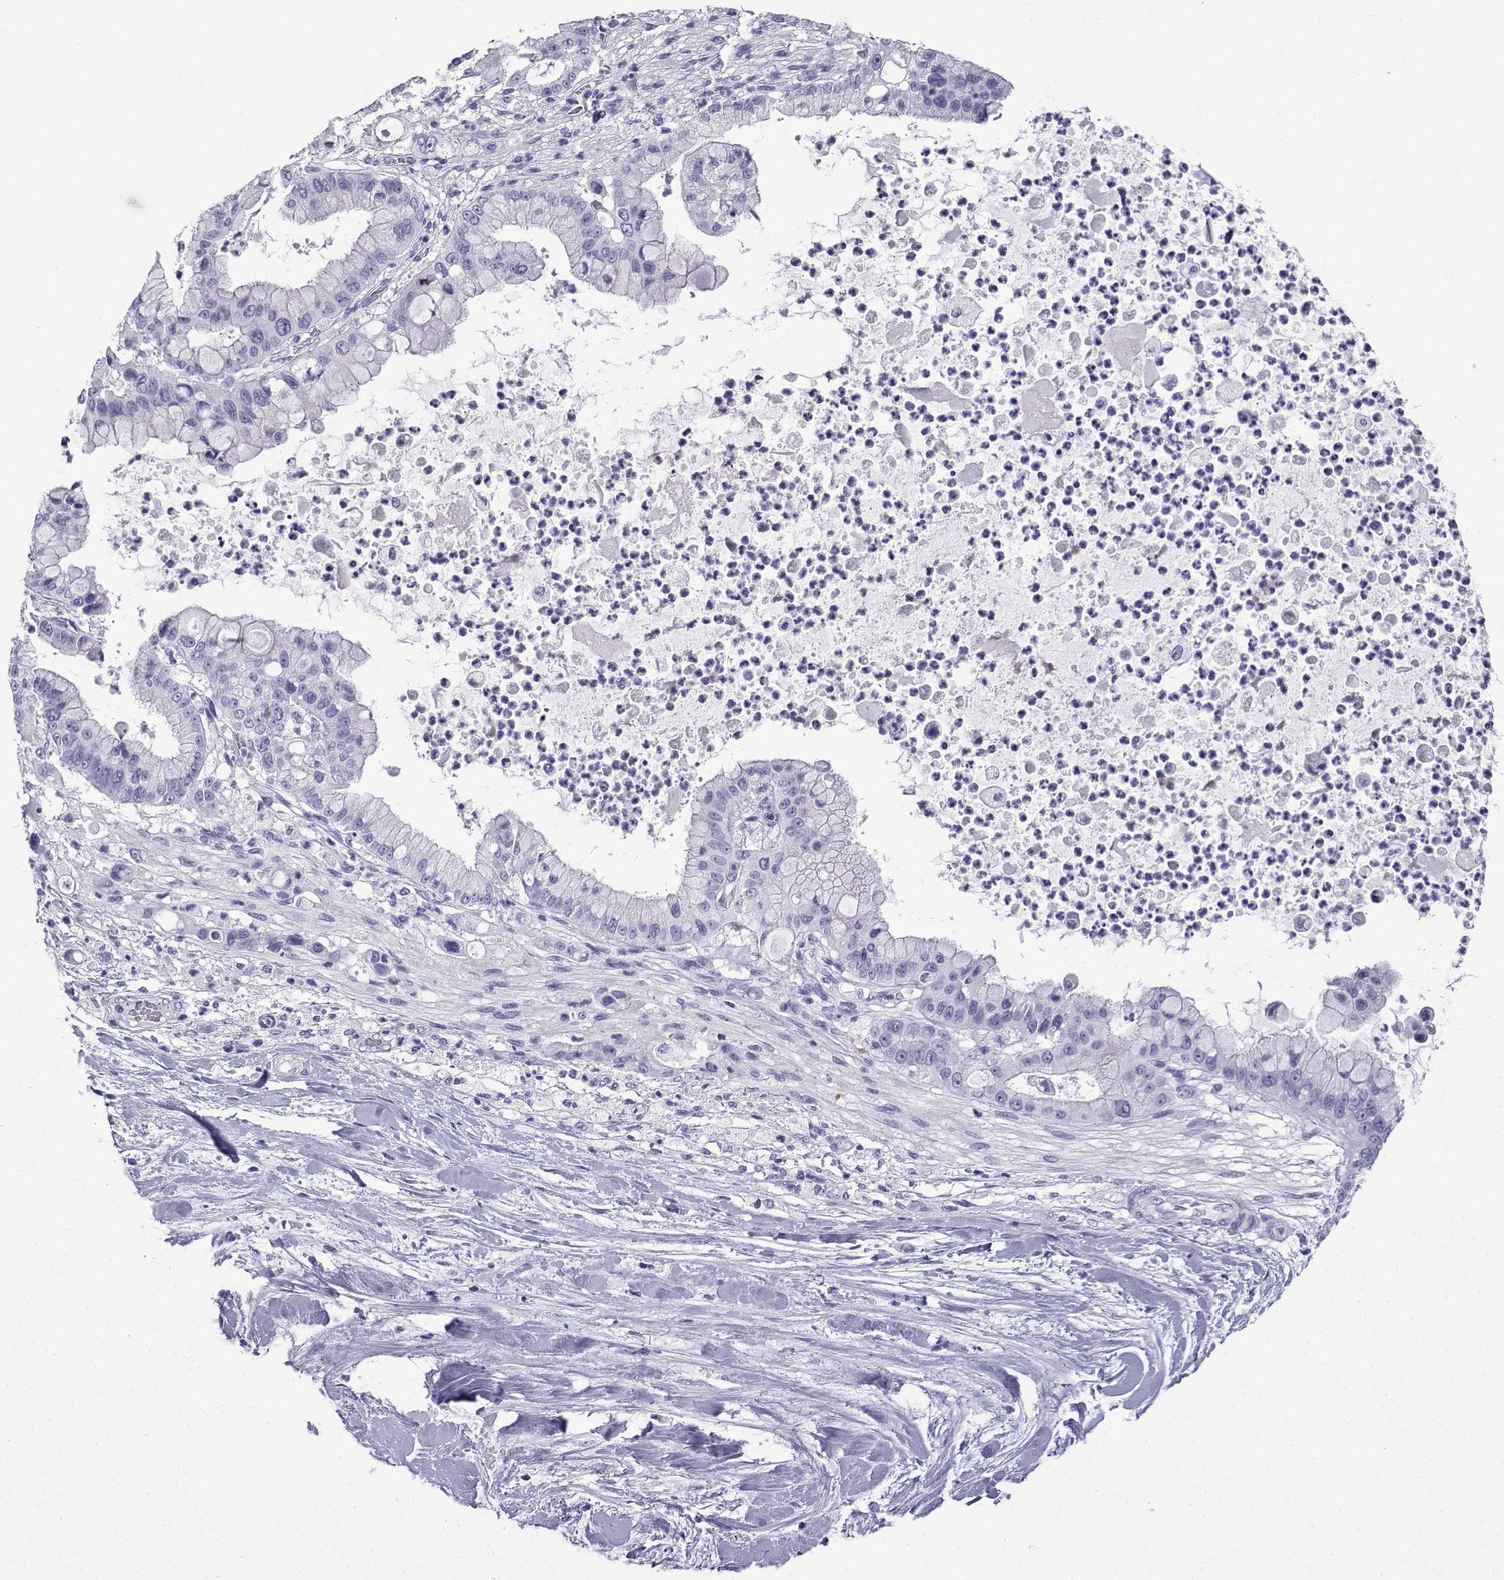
{"staining": {"intensity": "negative", "quantity": "none", "location": "none"}, "tissue": "liver cancer", "cell_type": "Tumor cells", "image_type": "cancer", "snomed": [{"axis": "morphology", "description": "Cholangiocarcinoma"}, {"axis": "topography", "description": "Liver"}], "caption": "Tumor cells are negative for protein expression in human liver cancer. (Stains: DAB immunohistochemistry with hematoxylin counter stain, Microscopy: brightfield microscopy at high magnification).", "gene": "KCNF1", "patient": {"sex": "female", "age": 54}}